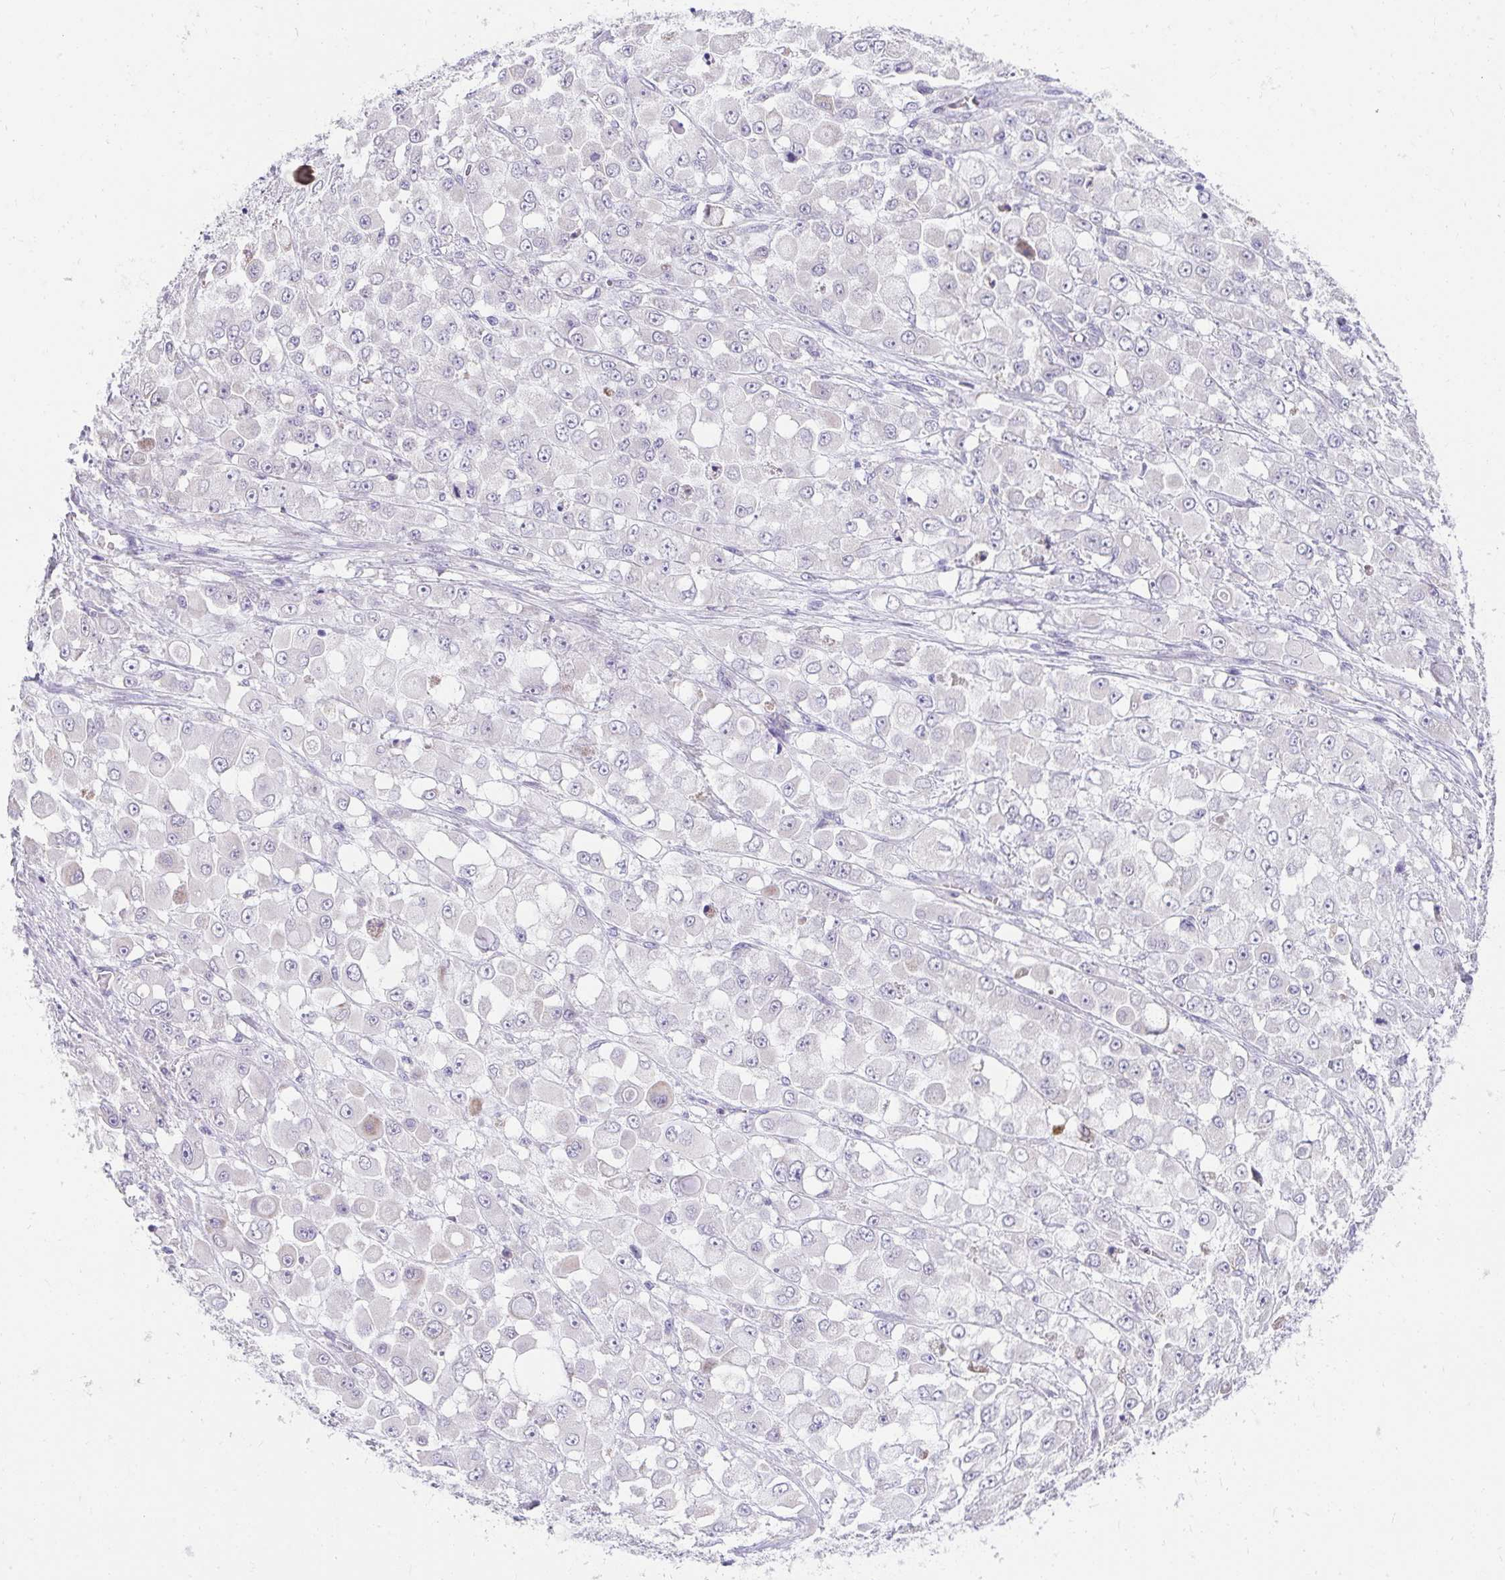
{"staining": {"intensity": "weak", "quantity": "<25%", "location": "cytoplasmic/membranous"}, "tissue": "stomach cancer", "cell_type": "Tumor cells", "image_type": "cancer", "snomed": [{"axis": "morphology", "description": "Adenocarcinoma, NOS"}, {"axis": "topography", "description": "Stomach"}], "caption": "There is no significant positivity in tumor cells of stomach cancer (adenocarcinoma).", "gene": "SLAMF7", "patient": {"sex": "female", "age": 76}}